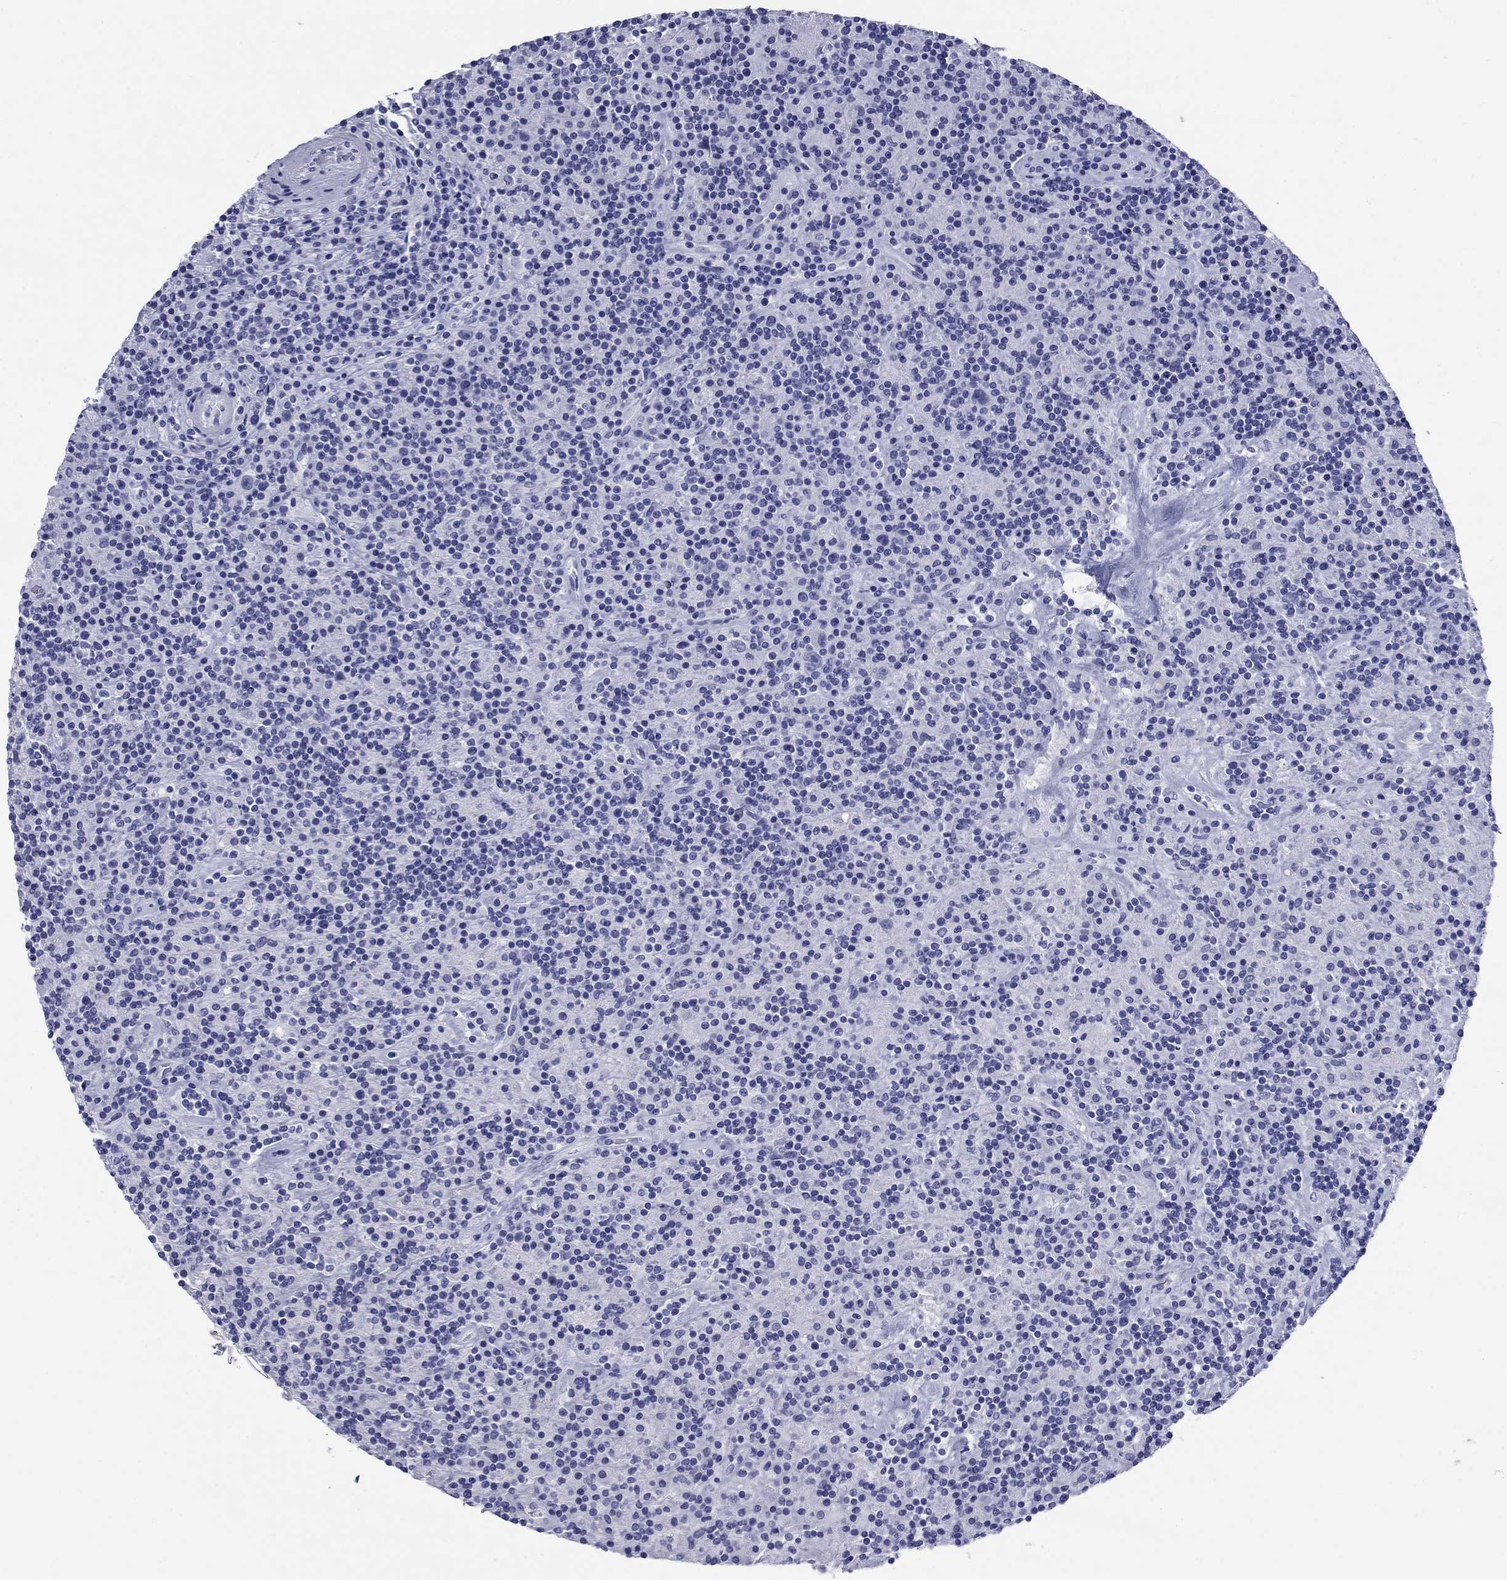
{"staining": {"intensity": "negative", "quantity": "none", "location": "none"}, "tissue": "lymphoma", "cell_type": "Tumor cells", "image_type": "cancer", "snomed": [{"axis": "morphology", "description": "Hodgkin's disease, NOS"}, {"axis": "topography", "description": "Lymph node"}], "caption": "Immunohistochemistry (IHC) of Hodgkin's disease displays no staining in tumor cells. Brightfield microscopy of immunohistochemistry stained with DAB (brown) and hematoxylin (blue), captured at high magnification.", "gene": "NPPA", "patient": {"sex": "male", "age": 70}}